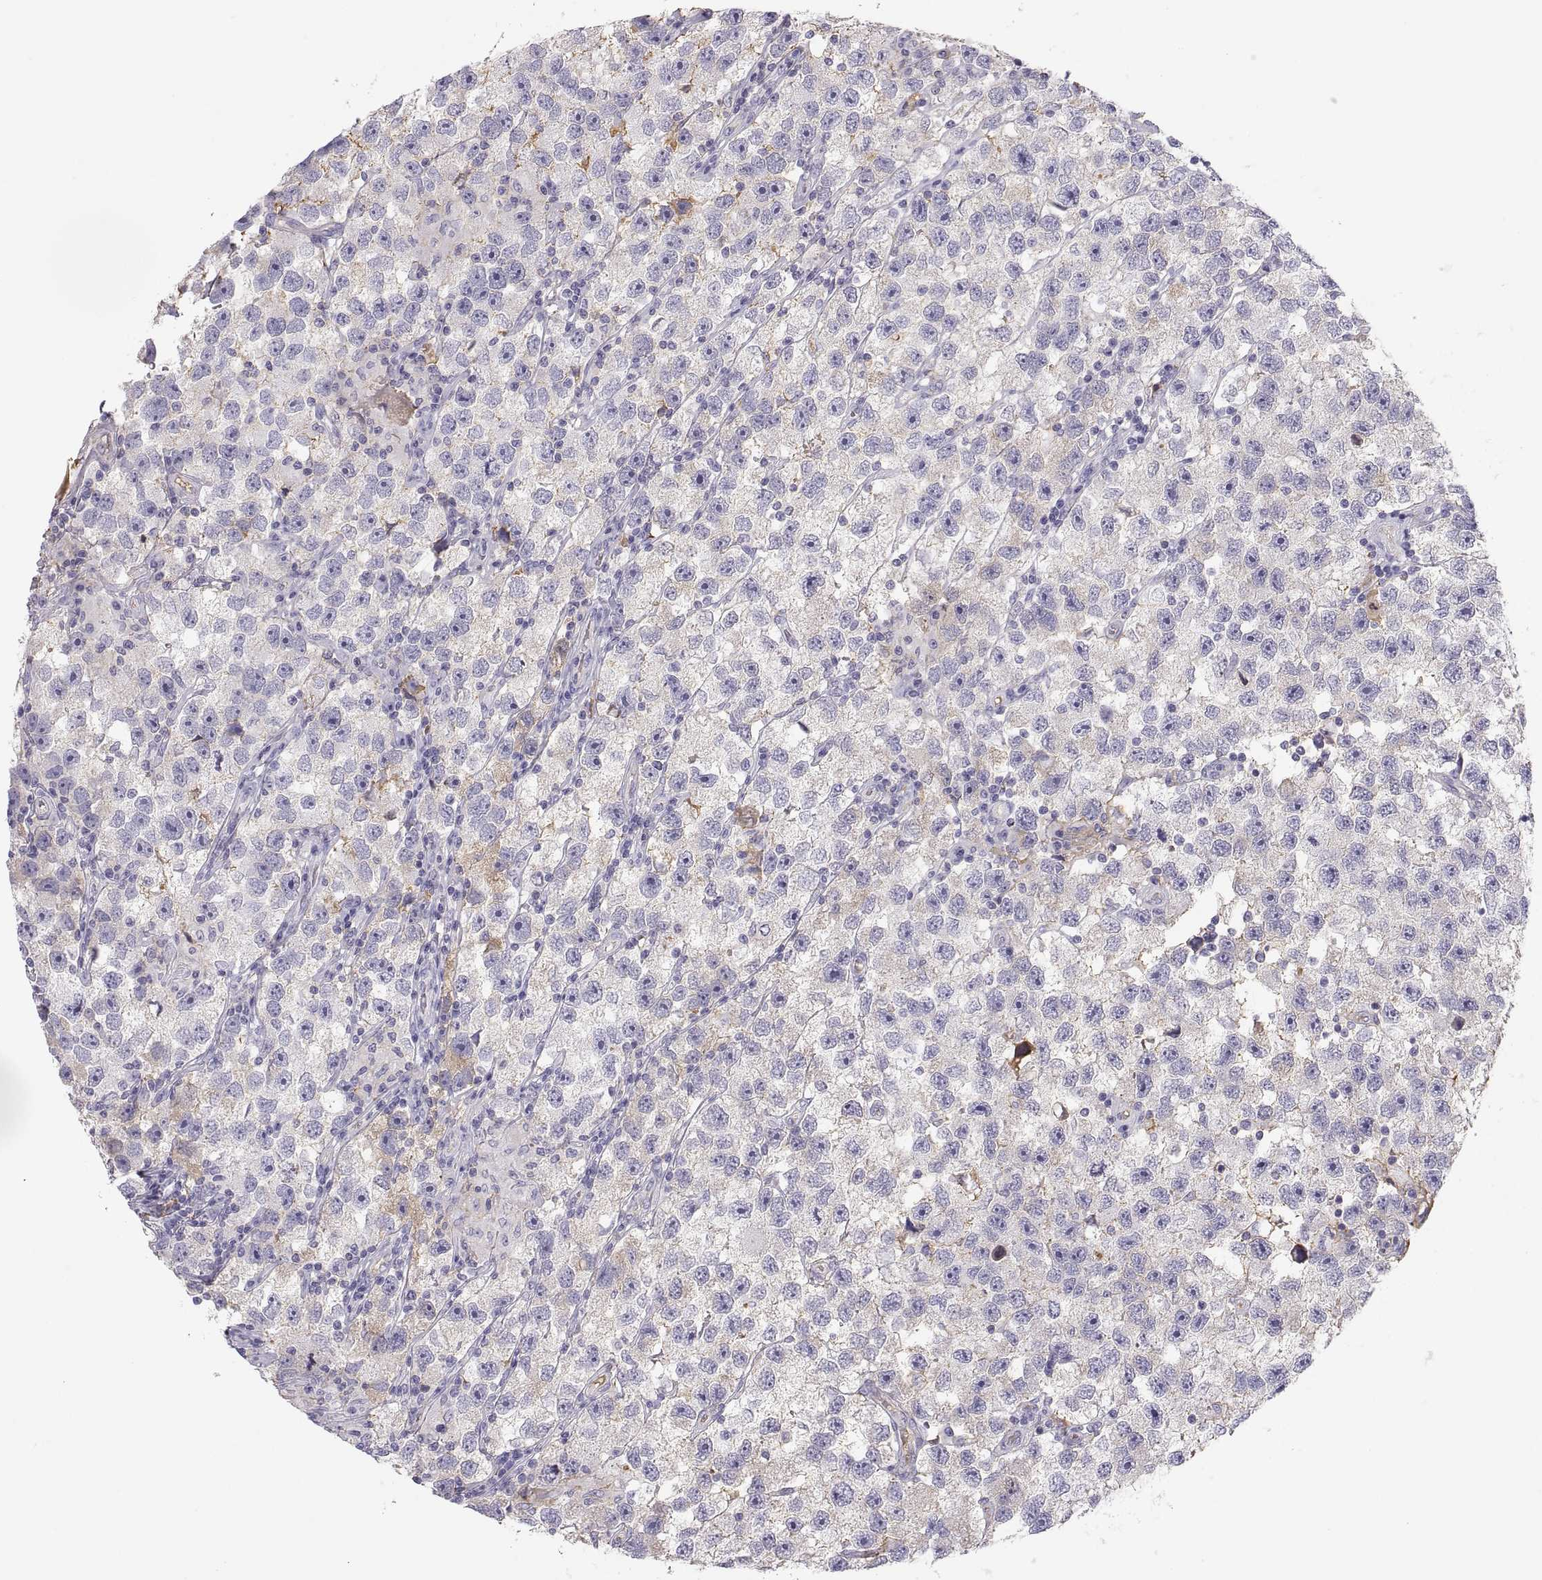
{"staining": {"intensity": "weak", "quantity": "25%-75%", "location": "cytoplasmic/membranous"}, "tissue": "testis cancer", "cell_type": "Tumor cells", "image_type": "cancer", "snomed": [{"axis": "morphology", "description": "Seminoma, NOS"}, {"axis": "topography", "description": "Testis"}], "caption": "The micrograph demonstrates a brown stain indicating the presence of a protein in the cytoplasmic/membranous of tumor cells in seminoma (testis).", "gene": "MAGEB2", "patient": {"sex": "male", "age": 26}}